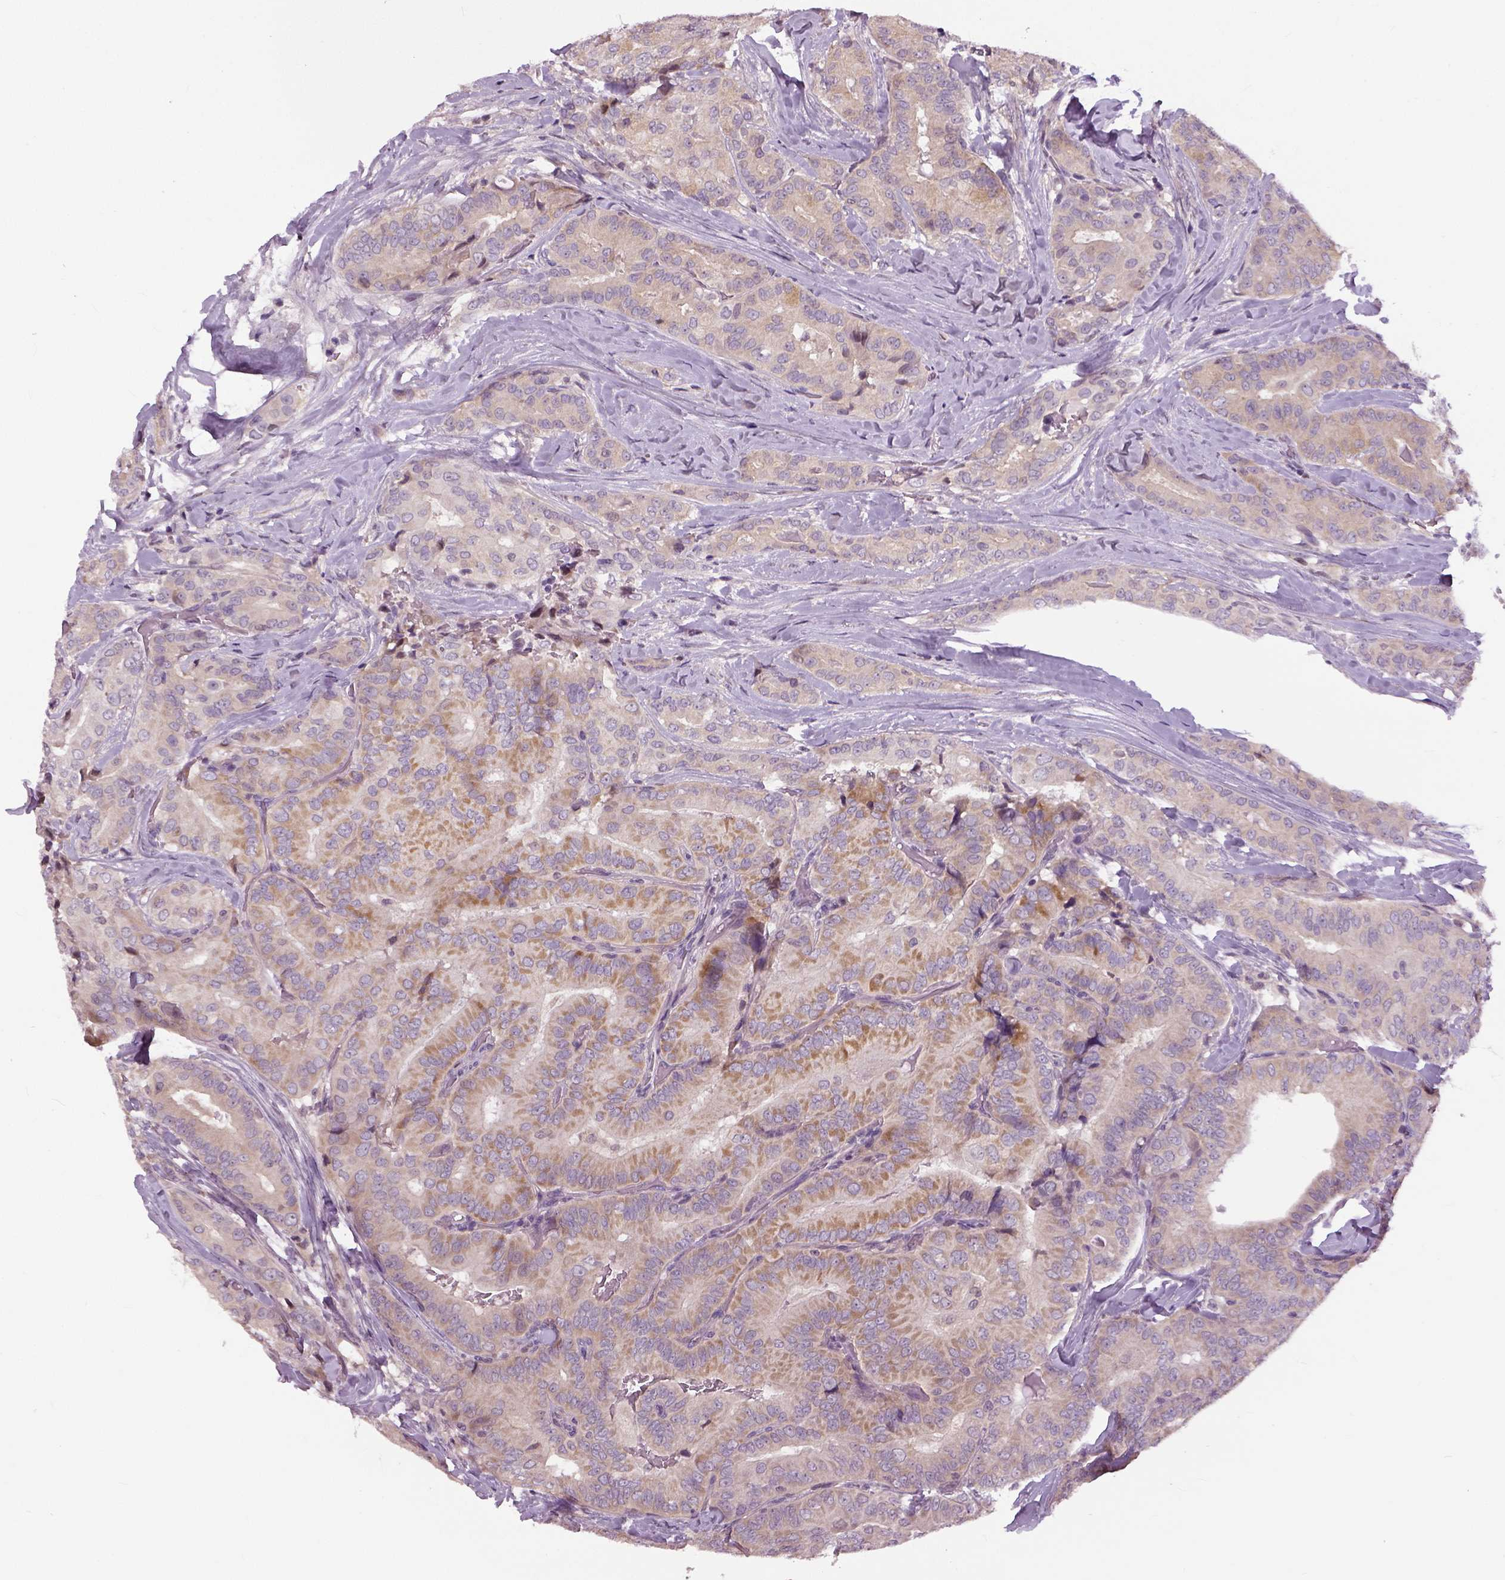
{"staining": {"intensity": "weak", "quantity": "<25%", "location": "cytoplasmic/membranous"}, "tissue": "thyroid cancer", "cell_type": "Tumor cells", "image_type": "cancer", "snomed": [{"axis": "morphology", "description": "Papillary adenocarcinoma, NOS"}, {"axis": "topography", "description": "Thyroid gland"}], "caption": "High power microscopy micrograph of an immunohistochemistry (IHC) micrograph of papillary adenocarcinoma (thyroid), revealing no significant positivity in tumor cells.", "gene": "NECAB1", "patient": {"sex": "male", "age": 61}}